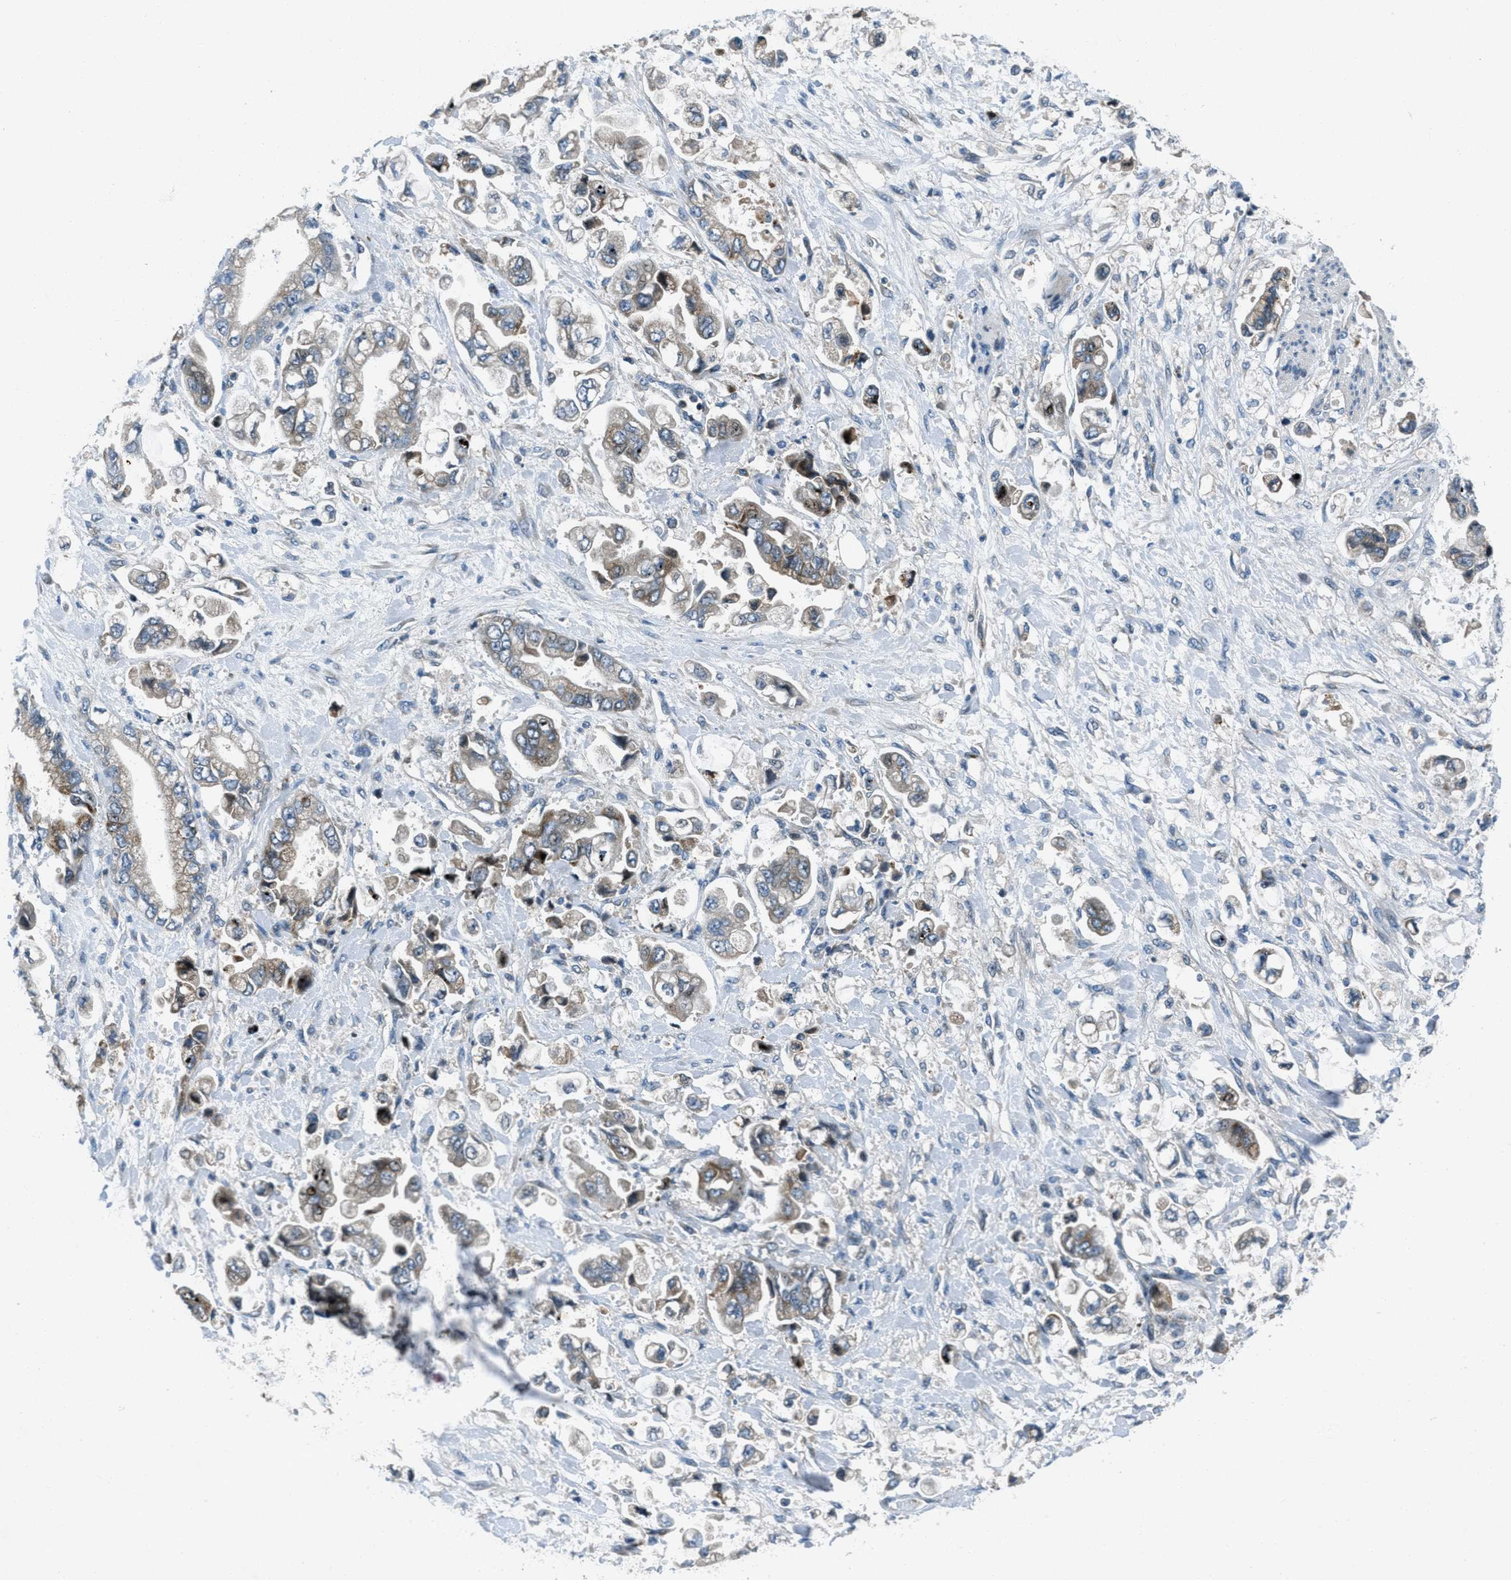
{"staining": {"intensity": "moderate", "quantity": "25%-75%", "location": "cytoplasmic/membranous"}, "tissue": "stomach cancer", "cell_type": "Tumor cells", "image_type": "cancer", "snomed": [{"axis": "morphology", "description": "Normal tissue, NOS"}, {"axis": "morphology", "description": "Adenocarcinoma, NOS"}, {"axis": "topography", "description": "Stomach"}], "caption": "An immunohistochemistry histopathology image of tumor tissue is shown. Protein staining in brown highlights moderate cytoplasmic/membranous positivity in stomach adenocarcinoma within tumor cells. (IHC, brightfield microscopy, high magnification).", "gene": "CLEC2D", "patient": {"sex": "male", "age": 62}}